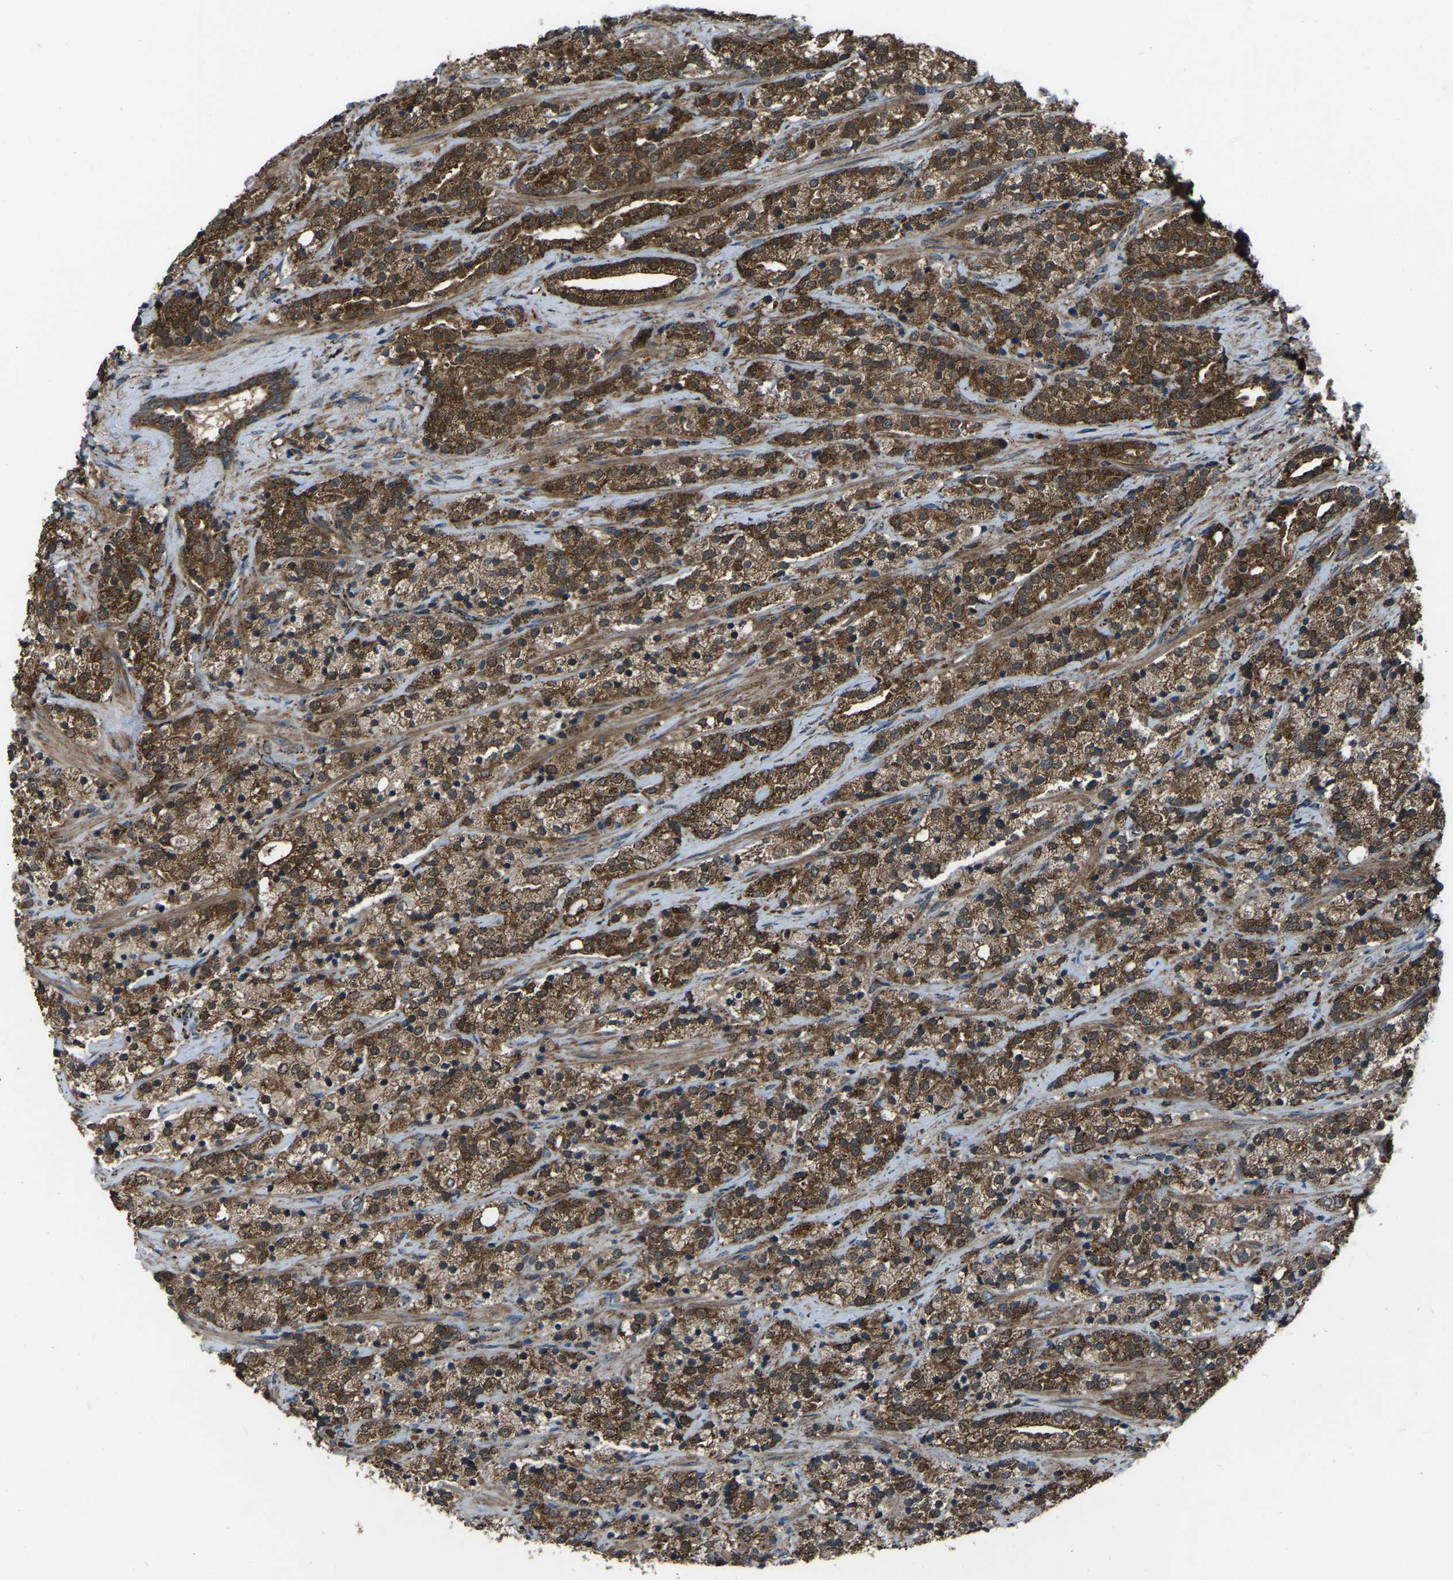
{"staining": {"intensity": "strong", "quantity": ">75%", "location": "cytoplasmic/membranous"}, "tissue": "prostate cancer", "cell_type": "Tumor cells", "image_type": "cancer", "snomed": [{"axis": "morphology", "description": "Adenocarcinoma, High grade"}, {"axis": "topography", "description": "Prostate"}], "caption": "Tumor cells exhibit strong cytoplasmic/membranous staining in approximately >75% of cells in prostate cancer (adenocarcinoma (high-grade)). The staining is performed using DAB (3,3'-diaminobenzidine) brown chromogen to label protein expression. The nuclei are counter-stained blue using hematoxylin.", "gene": "AKR1A1", "patient": {"sex": "male", "age": 71}}